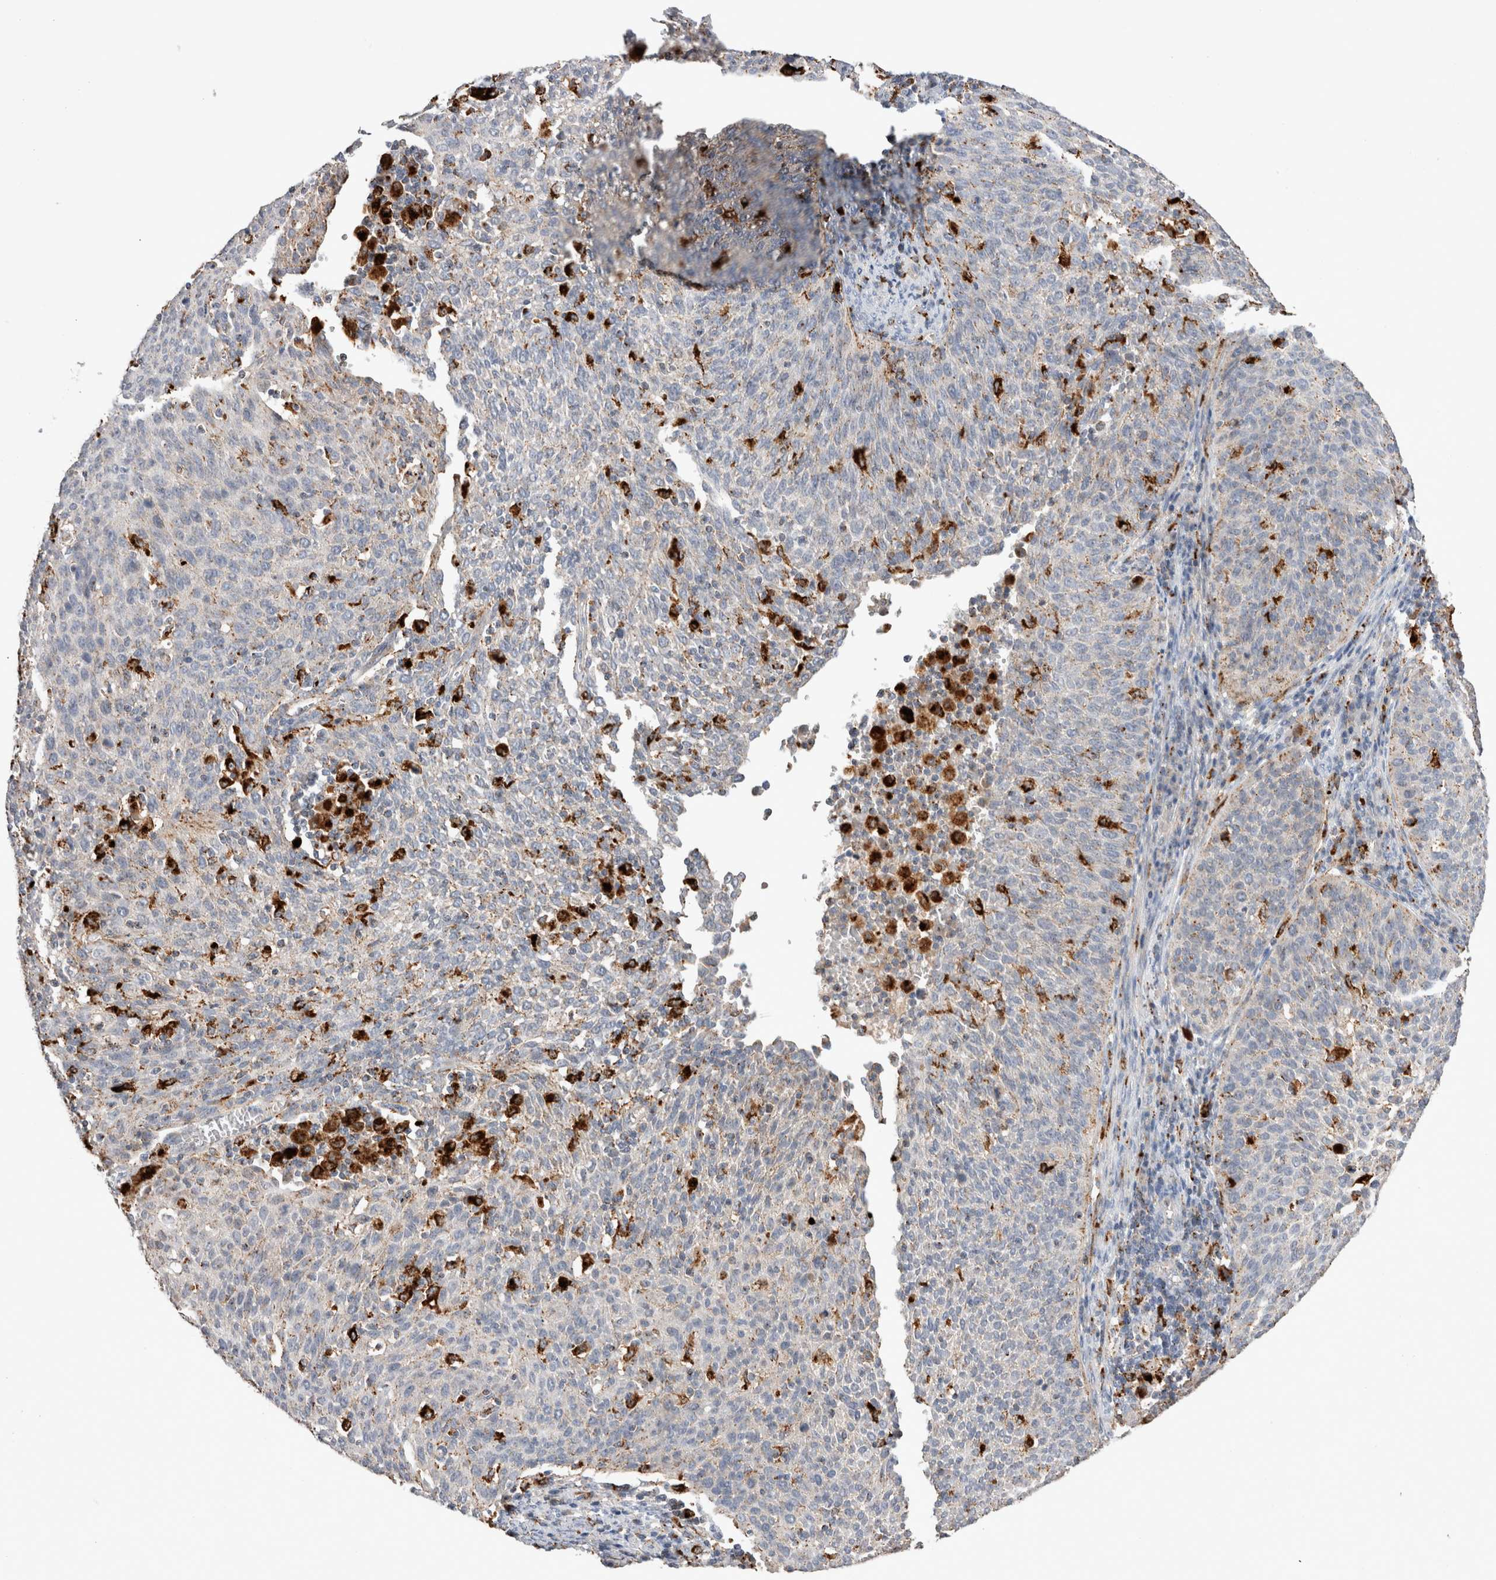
{"staining": {"intensity": "negative", "quantity": "none", "location": "none"}, "tissue": "cervical cancer", "cell_type": "Tumor cells", "image_type": "cancer", "snomed": [{"axis": "morphology", "description": "Squamous cell carcinoma, NOS"}, {"axis": "topography", "description": "Cervix"}], "caption": "The image reveals no staining of tumor cells in squamous cell carcinoma (cervical).", "gene": "CTSA", "patient": {"sex": "female", "age": 38}}